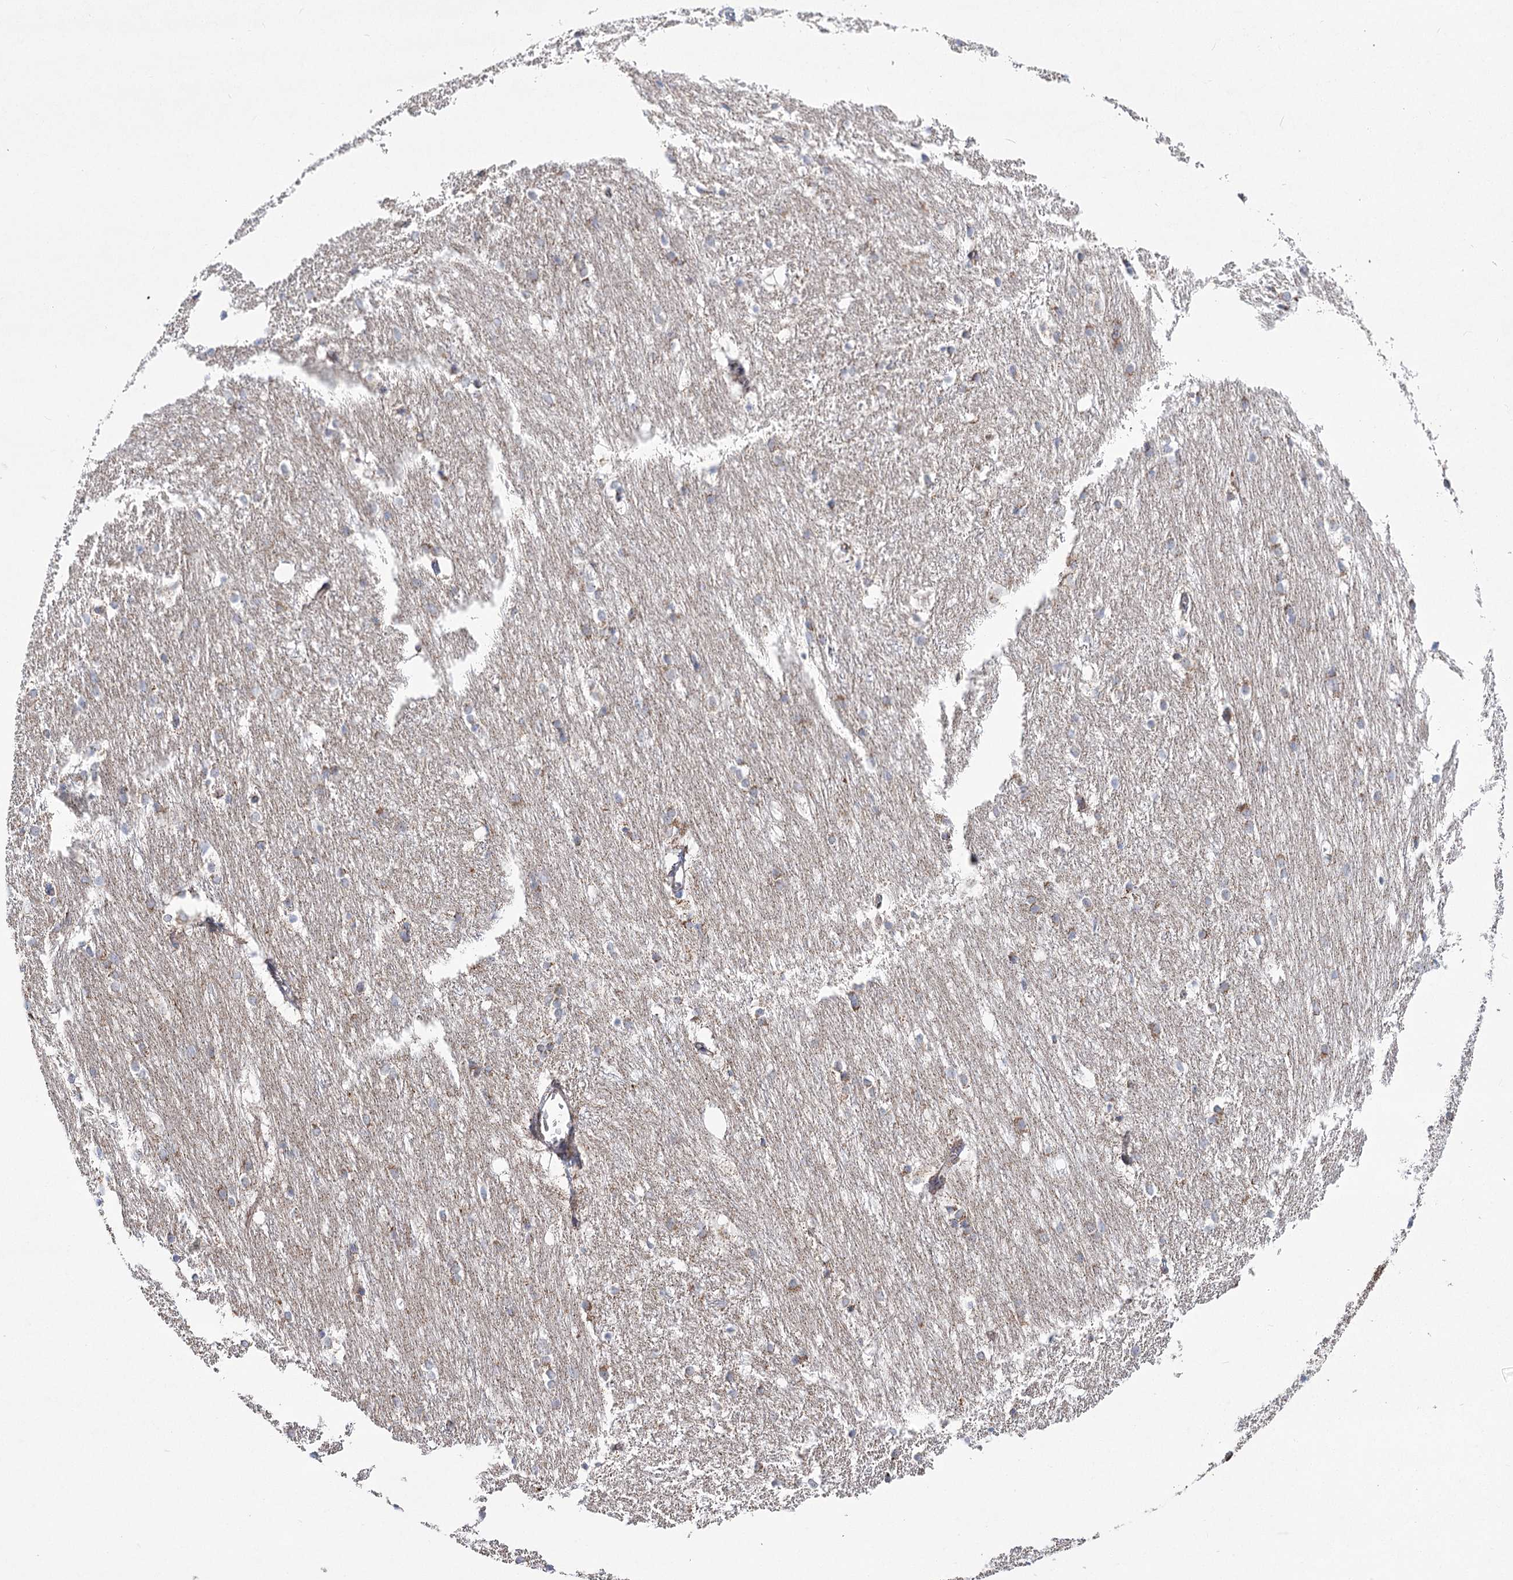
{"staining": {"intensity": "moderate", "quantity": "<25%", "location": "cytoplasmic/membranous"}, "tissue": "caudate", "cell_type": "Glial cells", "image_type": "normal", "snomed": [{"axis": "morphology", "description": "Normal tissue, NOS"}, {"axis": "topography", "description": "Lateral ventricle wall"}], "caption": "Immunohistochemistry of unremarkable human caudate exhibits low levels of moderate cytoplasmic/membranous positivity in about <25% of glial cells.", "gene": "SNX7", "patient": {"sex": "female", "age": 19}}